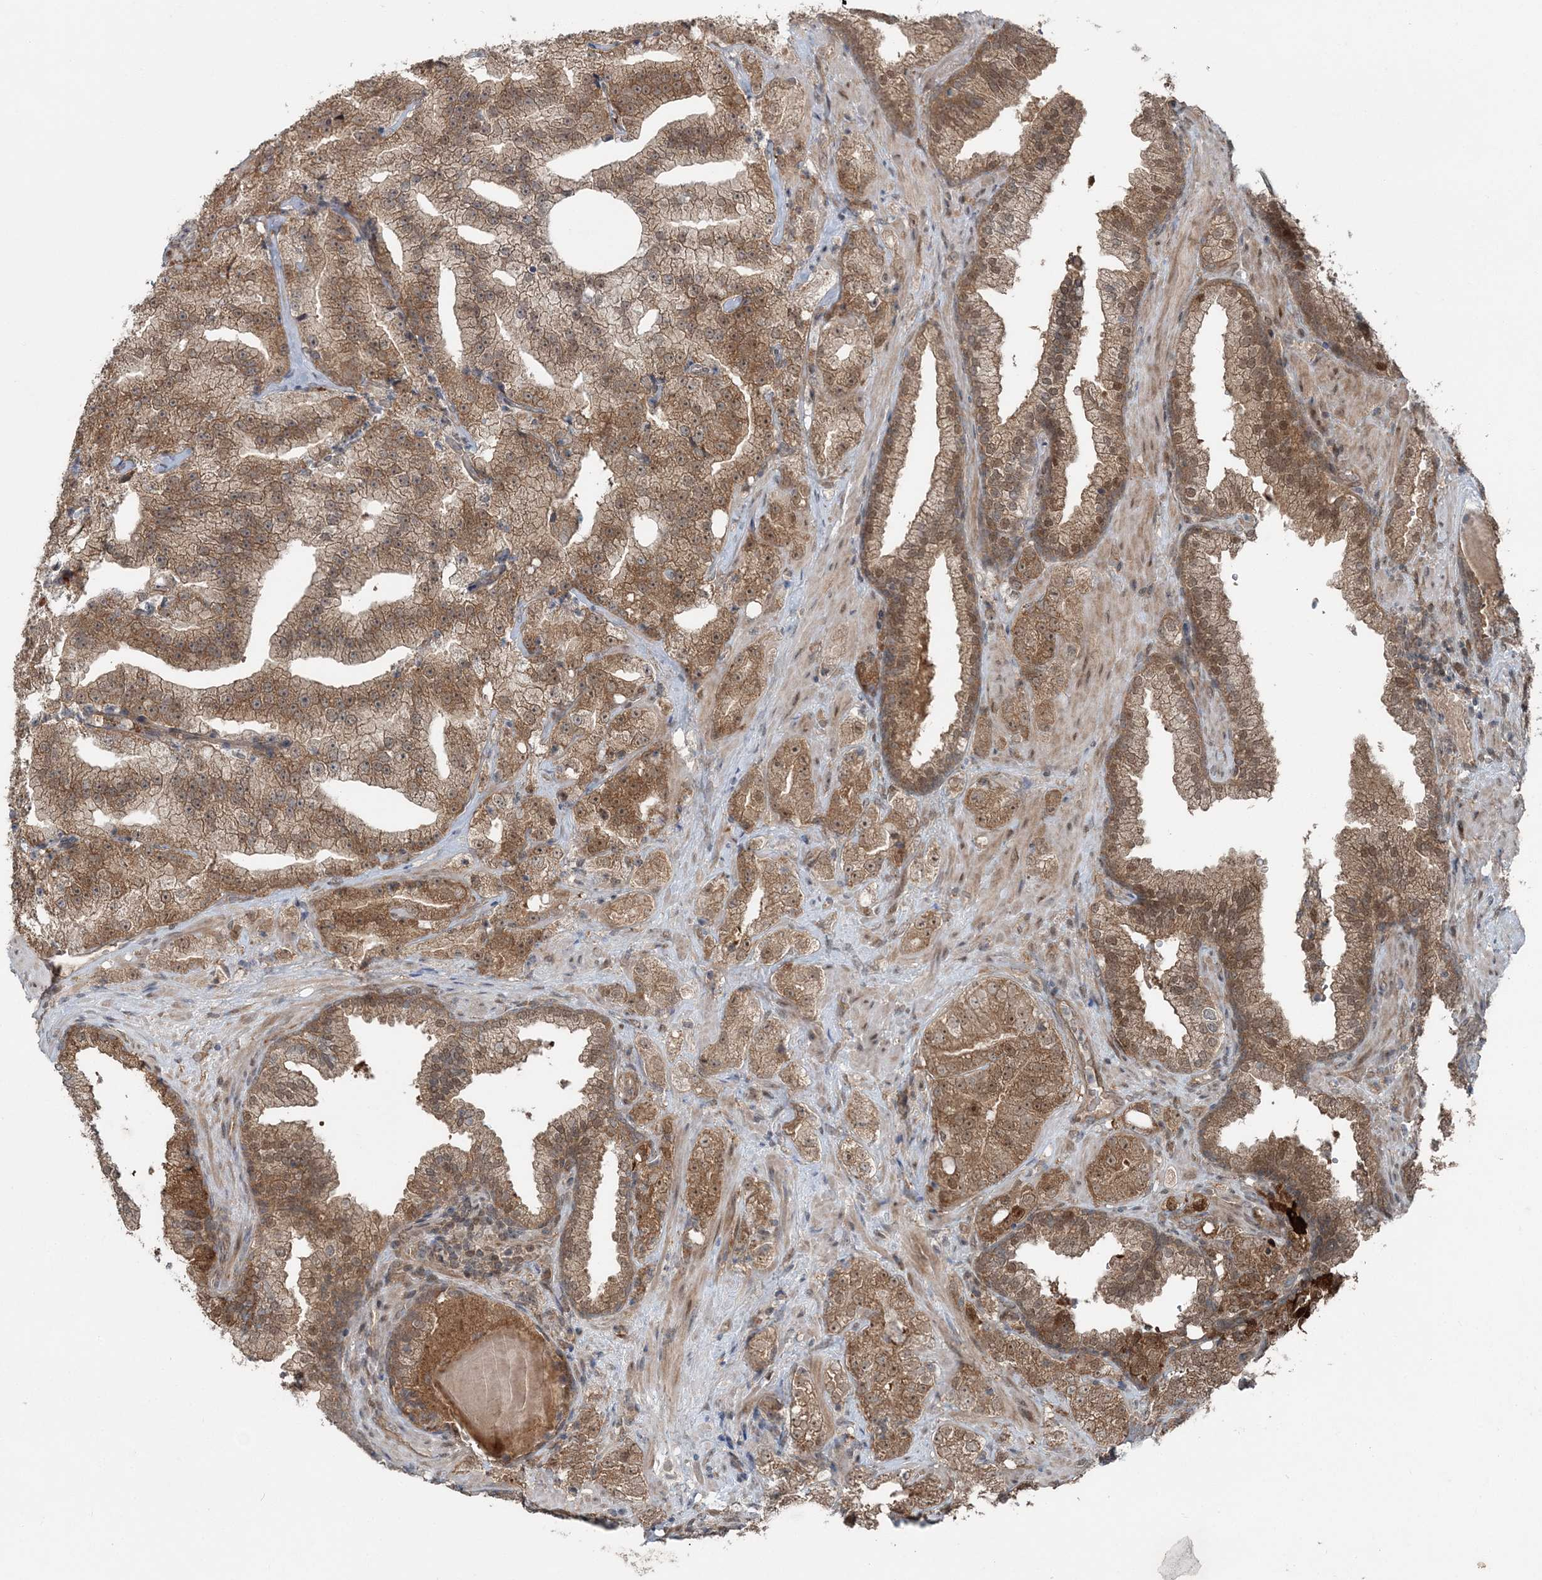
{"staining": {"intensity": "moderate", "quantity": ">75%", "location": "cytoplasmic/membranous,nuclear"}, "tissue": "prostate cancer", "cell_type": "Tumor cells", "image_type": "cancer", "snomed": [{"axis": "morphology", "description": "Adenocarcinoma, High grade"}, {"axis": "topography", "description": "Prostate"}], "caption": "High-grade adenocarcinoma (prostate) stained for a protein (brown) reveals moderate cytoplasmic/membranous and nuclear positive positivity in approximately >75% of tumor cells.", "gene": "FBXL17", "patient": {"sex": "male", "age": 64}}